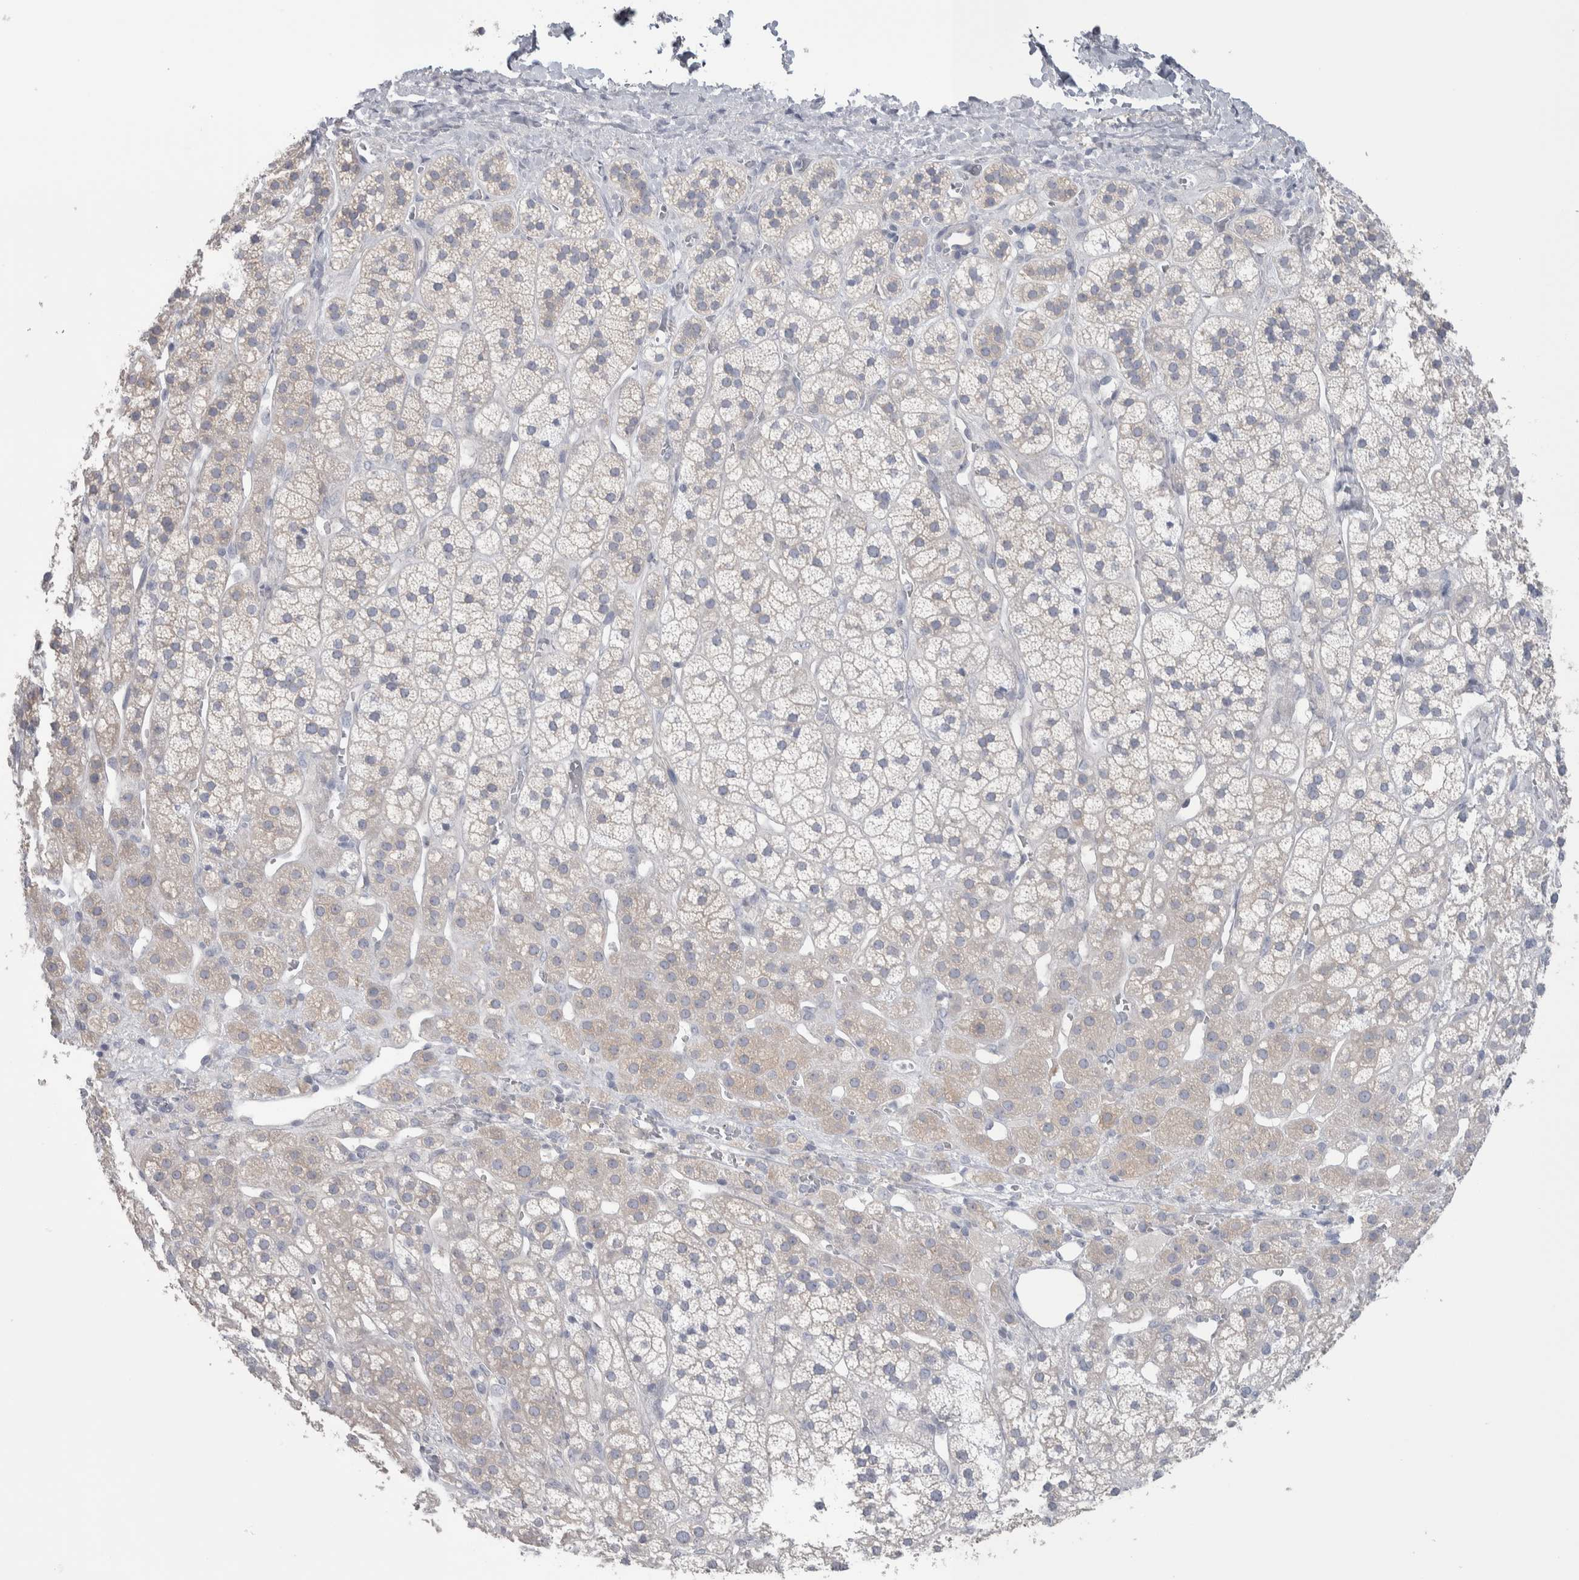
{"staining": {"intensity": "negative", "quantity": "none", "location": "none"}, "tissue": "adrenal gland", "cell_type": "Glandular cells", "image_type": "normal", "snomed": [{"axis": "morphology", "description": "Normal tissue, NOS"}, {"axis": "topography", "description": "Adrenal gland"}], "caption": "High power microscopy image of an IHC histopathology image of benign adrenal gland, revealing no significant staining in glandular cells.", "gene": "GPHN", "patient": {"sex": "male", "age": 56}}